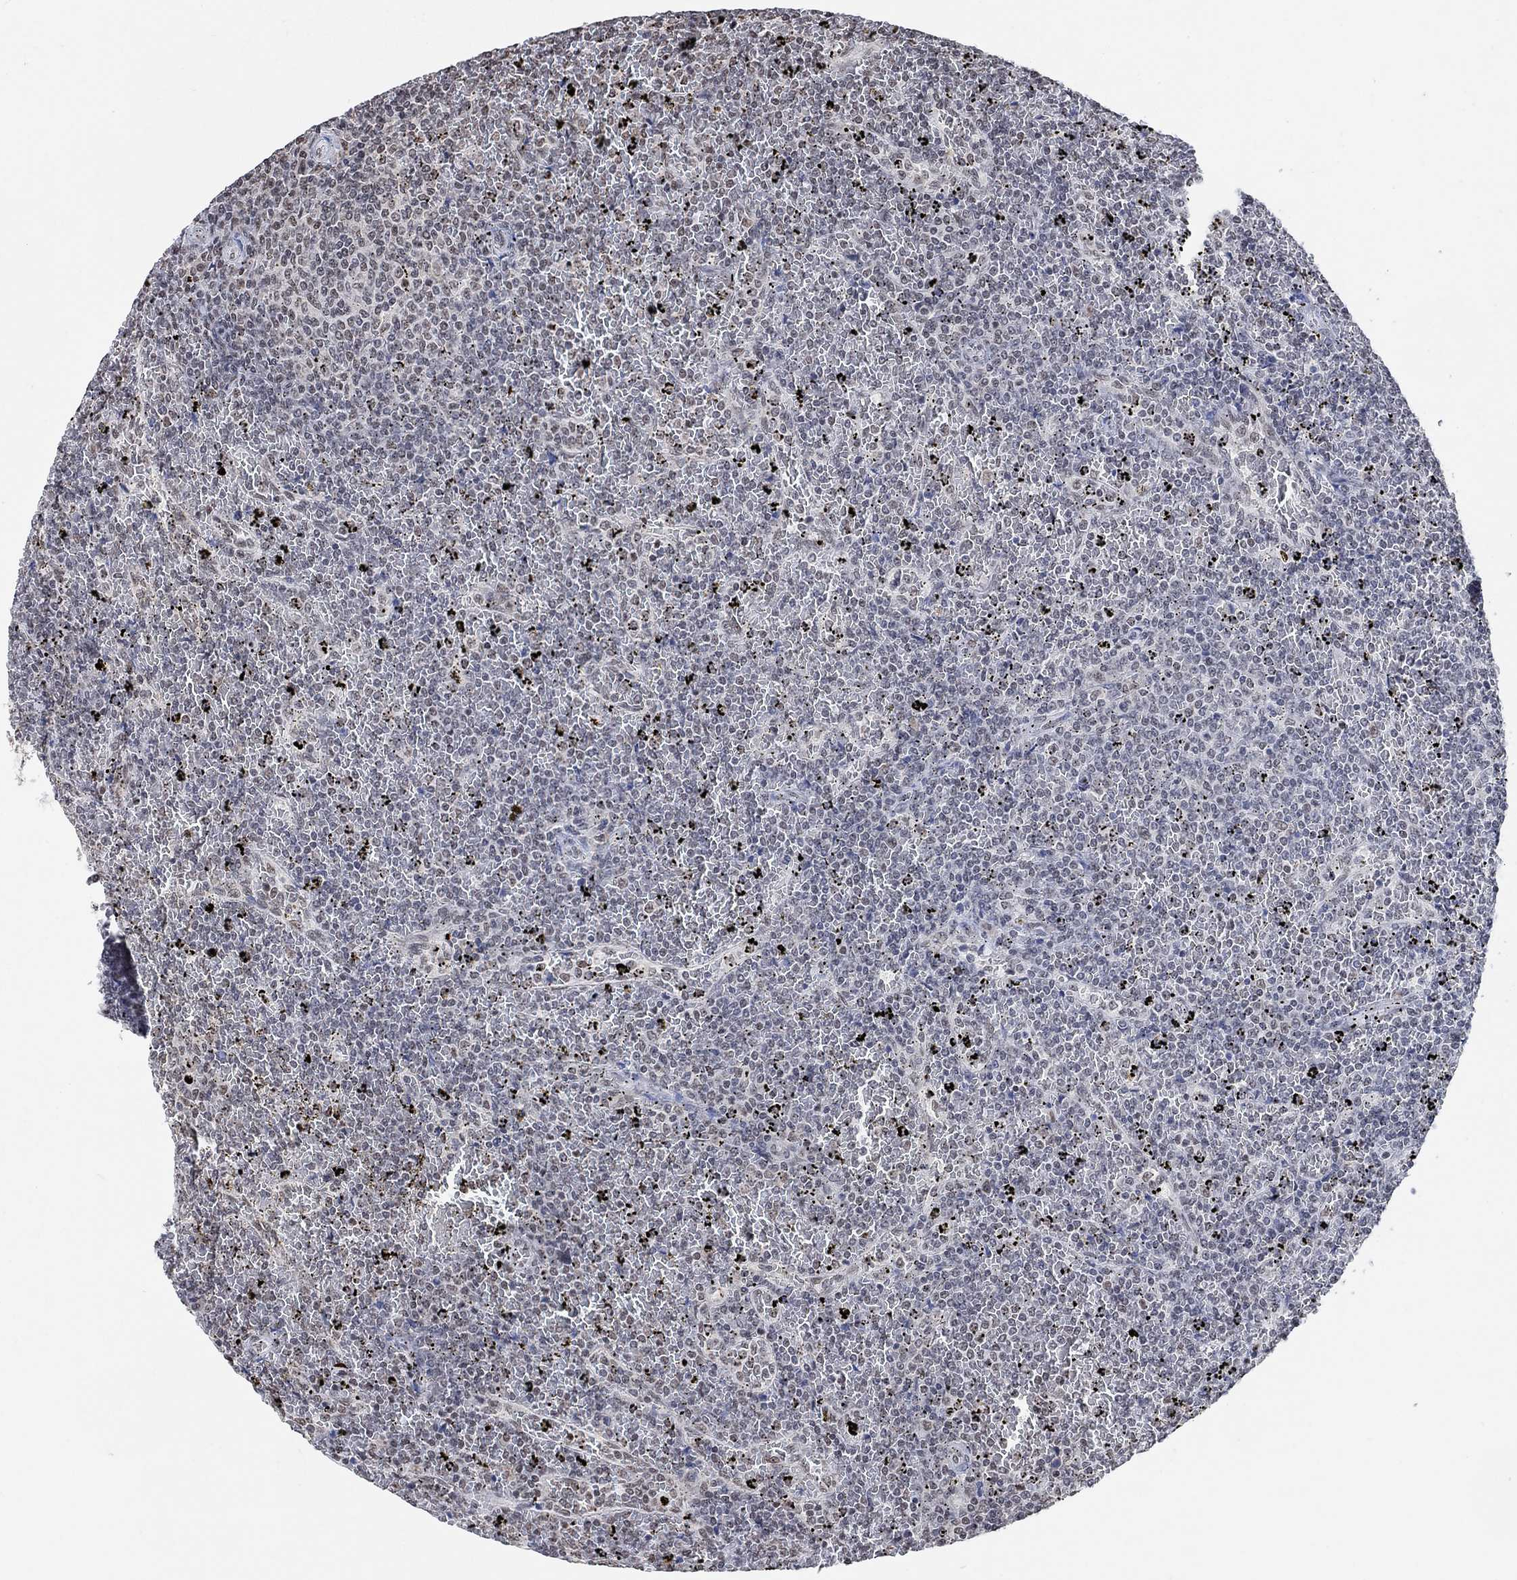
{"staining": {"intensity": "negative", "quantity": "none", "location": "none"}, "tissue": "lymphoma", "cell_type": "Tumor cells", "image_type": "cancer", "snomed": [{"axis": "morphology", "description": "Malignant lymphoma, non-Hodgkin's type, Low grade"}, {"axis": "topography", "description": "Spleen"}], "caption": "Immunohistochemical staining of lymphoma shows no significant expression in tumor cells.", "gene": "USP39", "patient": {"sex": "female", "age": 77}}